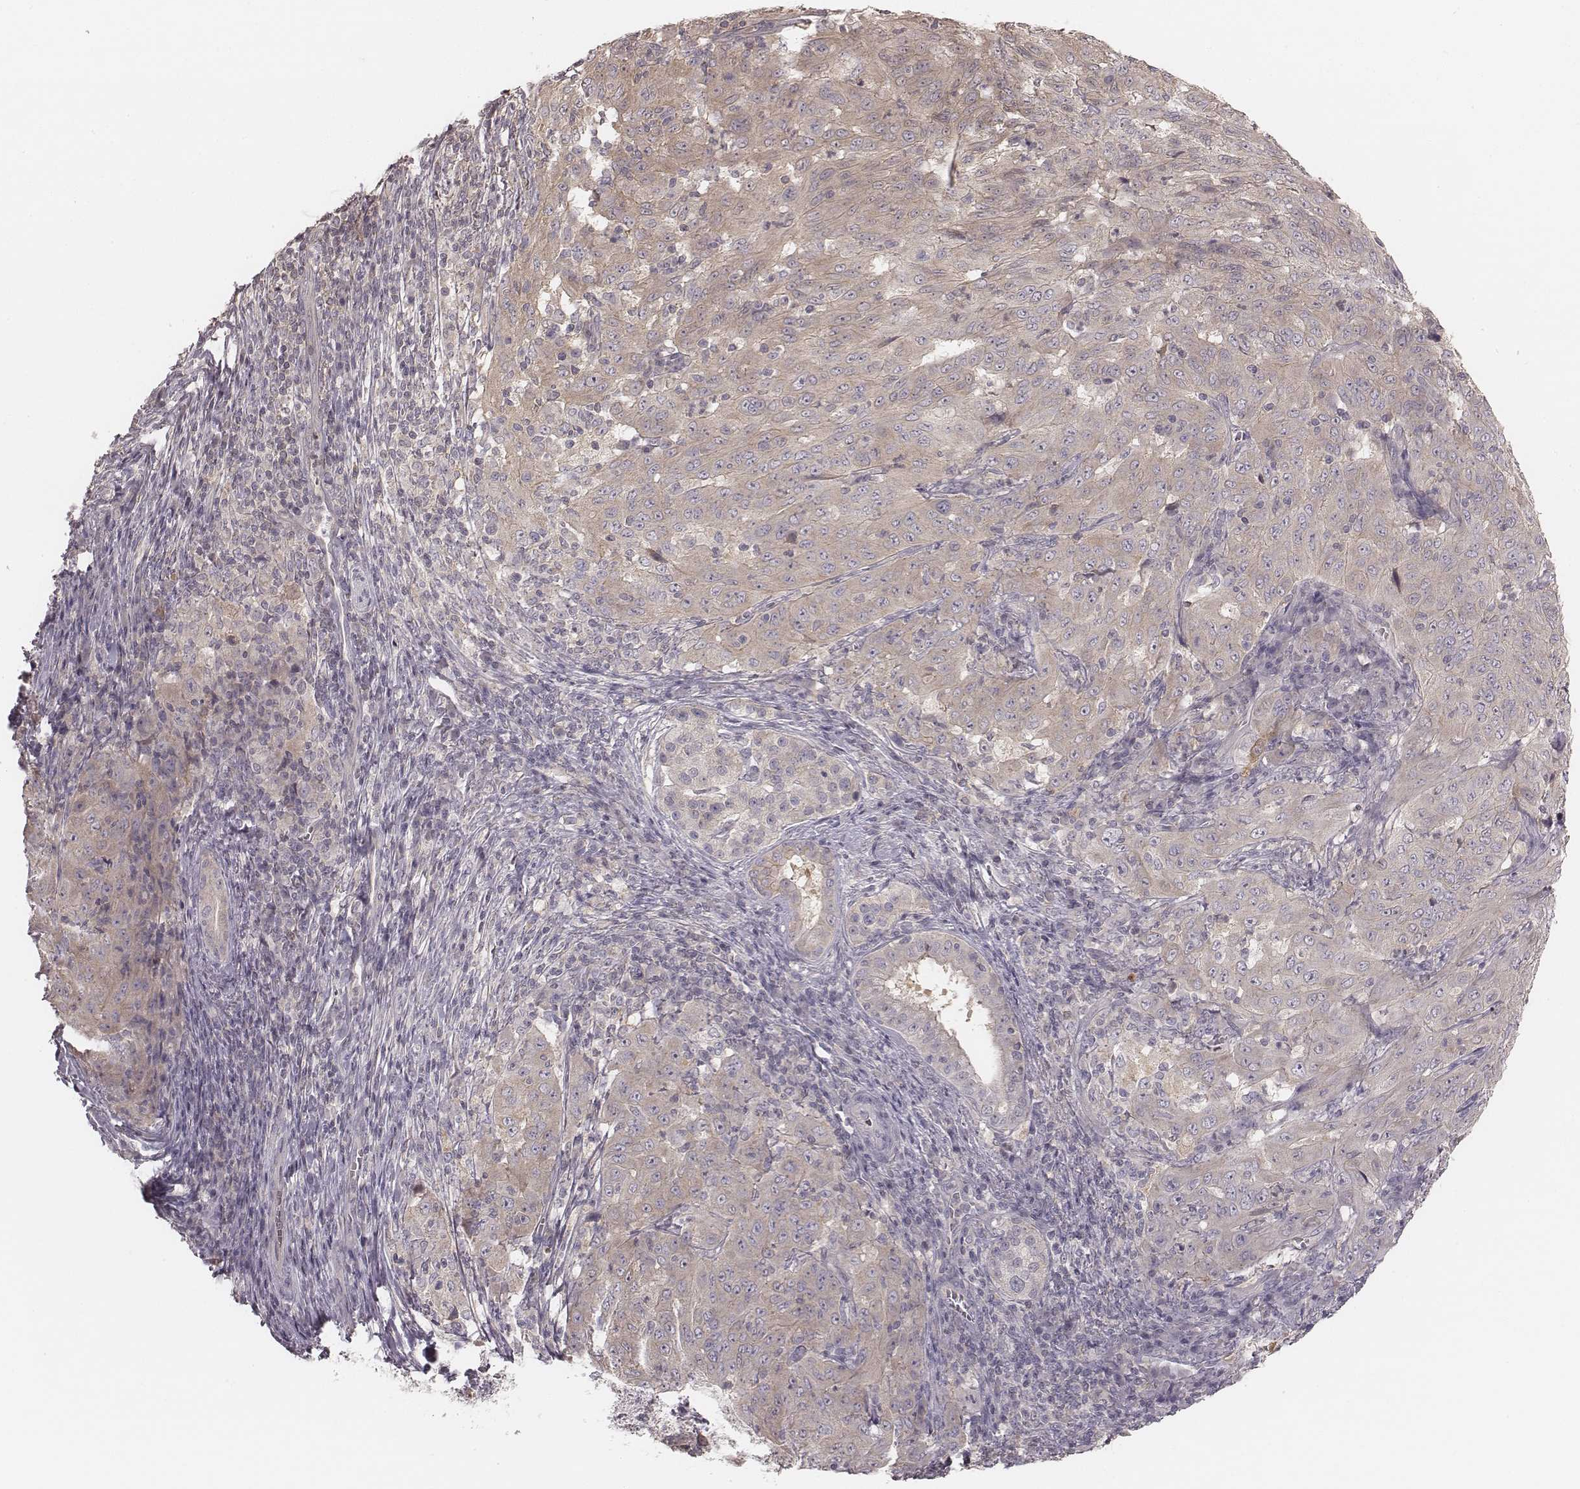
{"staining": {"intensity": "weak", "quantity": ">75%", "location": "cytoplasmic/membranous"}, "tissue": "pancreatic cancer", "cell_type": "Tumor cells", "image_type": "cancer", "snomed": [{"axis": "morphology", "description": "Adenocarcinoma, NOS"}, {"axis": "topography", "description": "Pancreas"}], "caption": "Human pancreatic adenocarcinoma stained with a protein marker demonstrates weak staining in tumor cells.", "gene": "TDRD5", "patient": {"sex": "male", "age": 63}}